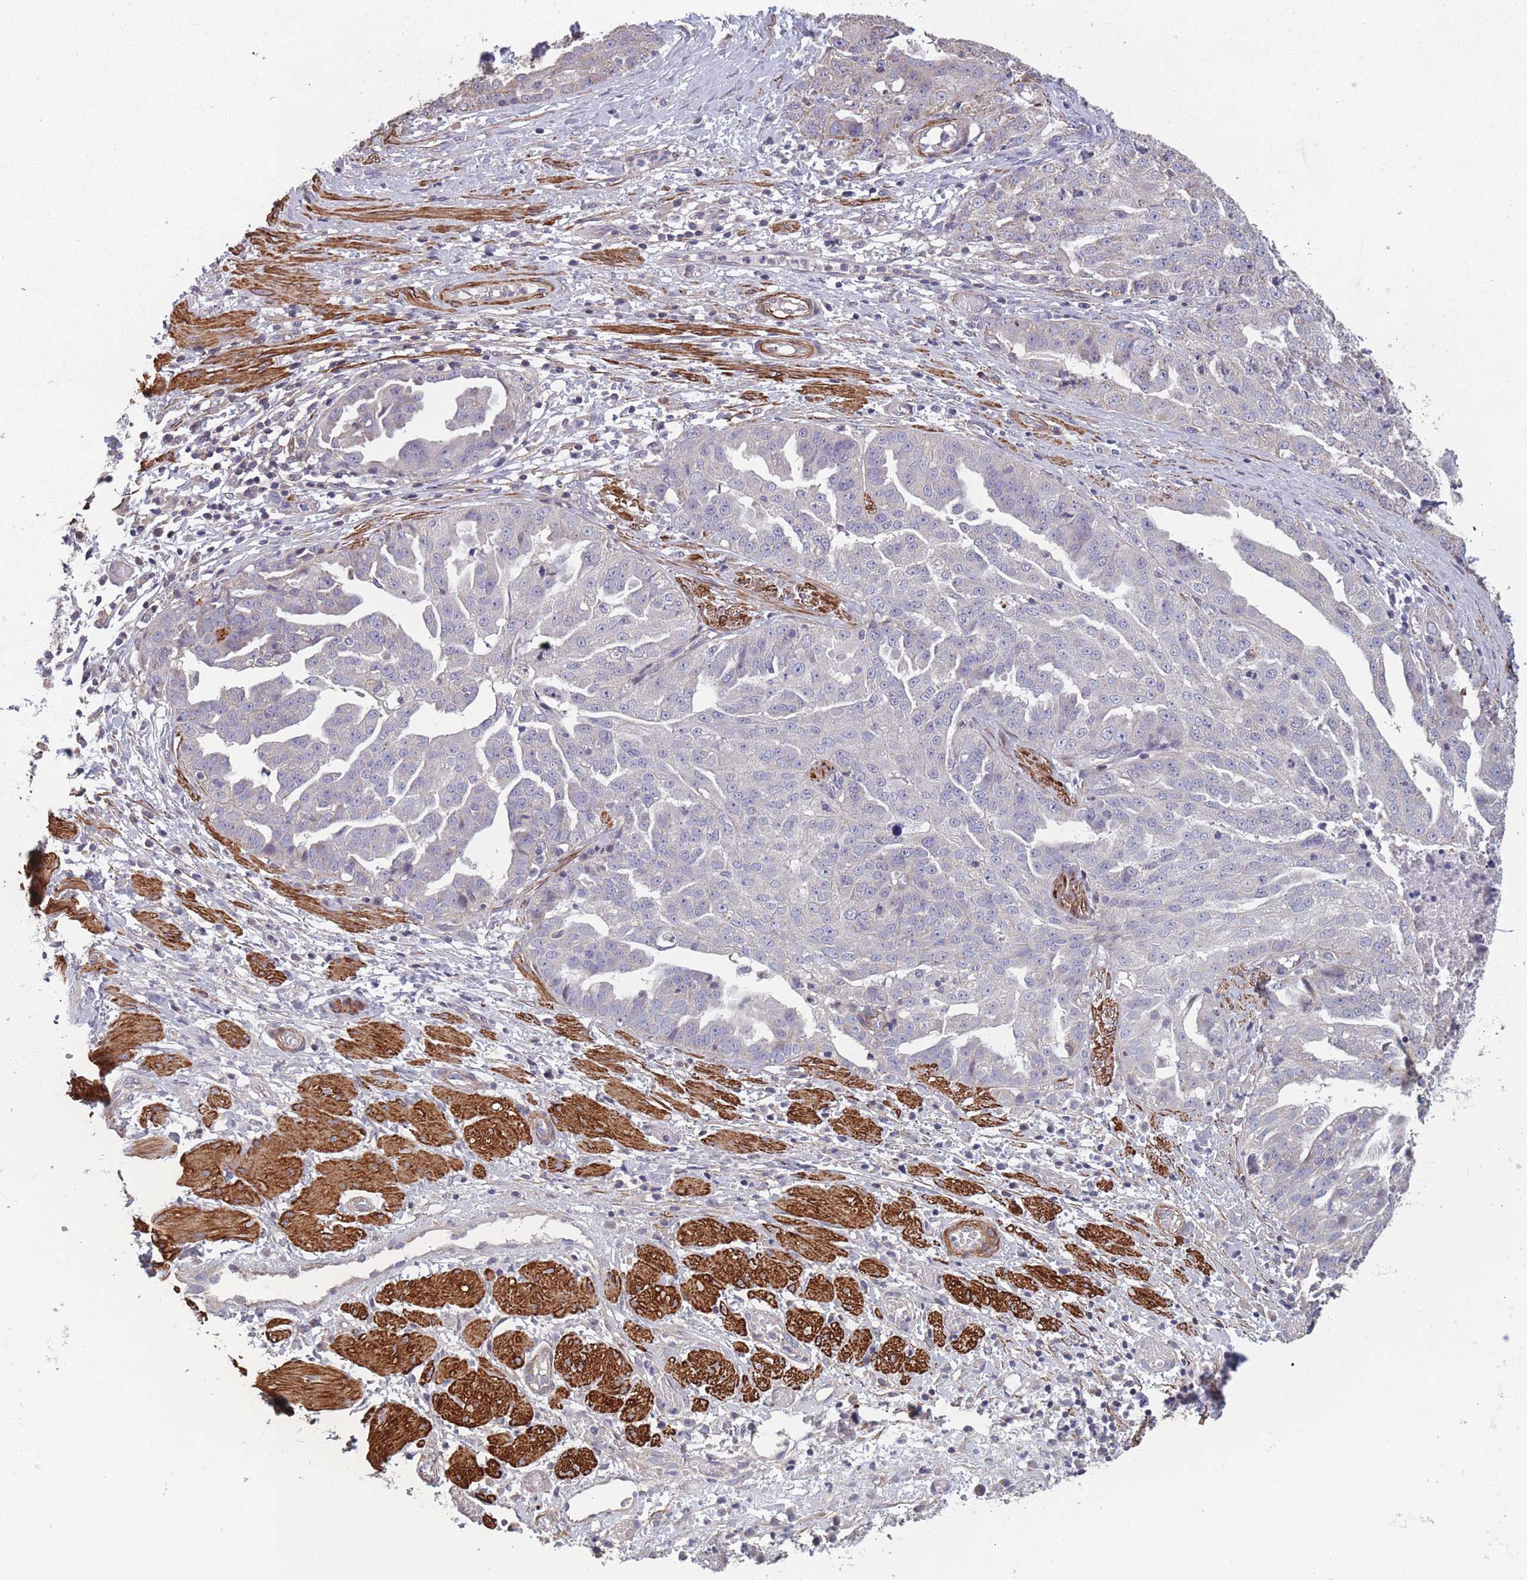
{"staining": {"intensity": "negative", "quantity": "none", "location": "none"}, "tissue": "ovarian cancer", "cell_type": "Tumor cells", "image_type": "cancer", "snomed": [{"axis": "morphology", "description": "Cystadenocarcinoma, serous, NOS"}, {"axis": "topography", "description": "Ovary"}], "caption": "IHC micrograph of ovarian cancer stained for a protein (brown), which exhibits no staining in tumor cells.", "gene": "TOMM40L", "patient": {"sex": "female", "age": 58}}